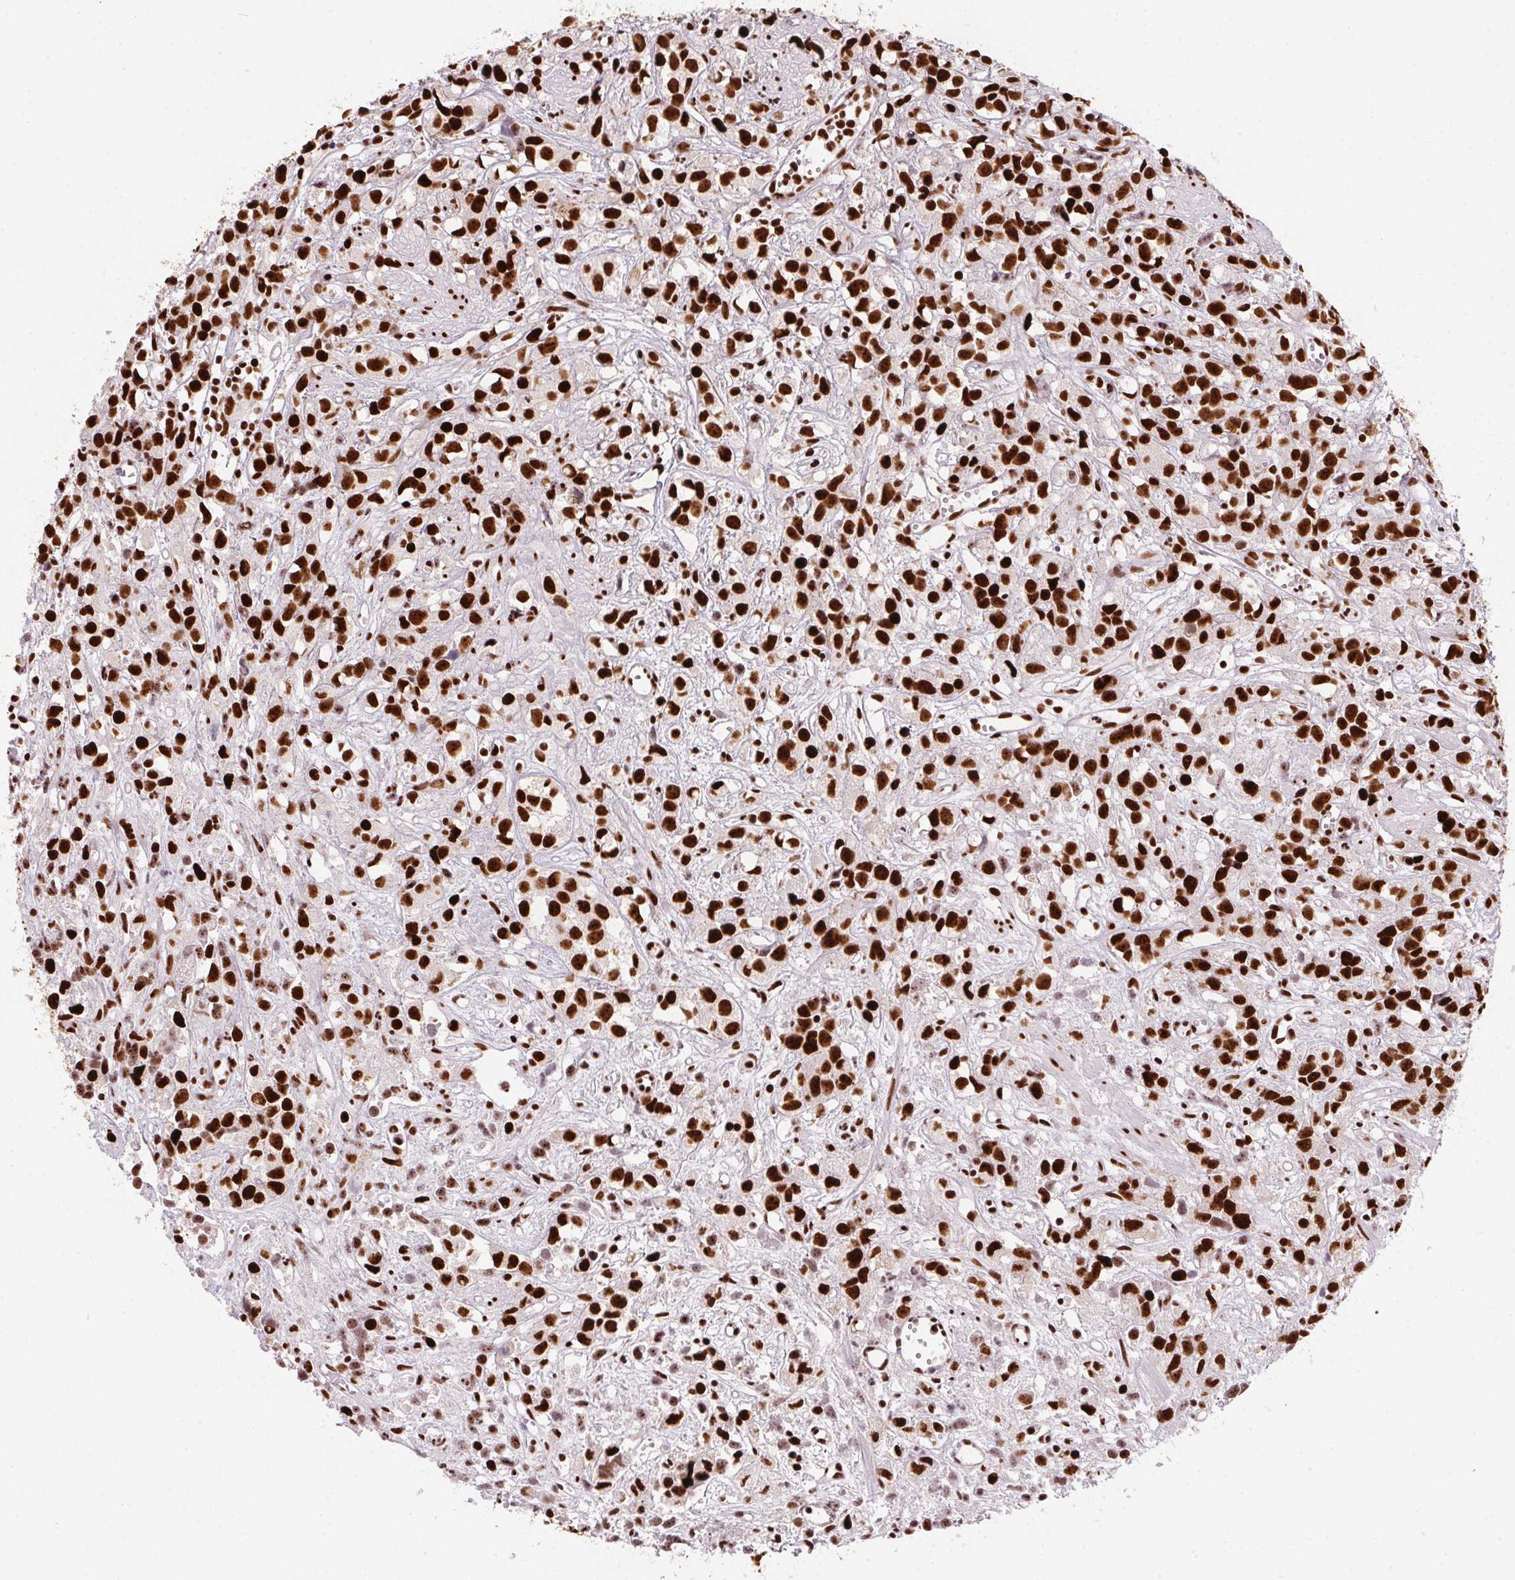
{"staining": {"intensity": "strong", "quantity": ">75%", "location": "nuclear"}, "tissue": "prostate cancer", "cell_type": "Tumor cells", "image_type": "cancer", "snomed": [{"axis": "morphology", "description": "Adenocarcinoma, High grade"}, {"axis": "topography", "description": "Prostate"}], "caption": "DAB (3,3'-diaminobenzidine) immunohistochemical staining of prostate cancer demonstrates strong nuclear protein staining in approximately >75% of tumor cells. (Stains: DAB in brown, nuclei in blue, Microscopy: brightfield microscopy at high magnification).", "gene": "PAGE3", "patient": {"sex": "male", "age": 68}}